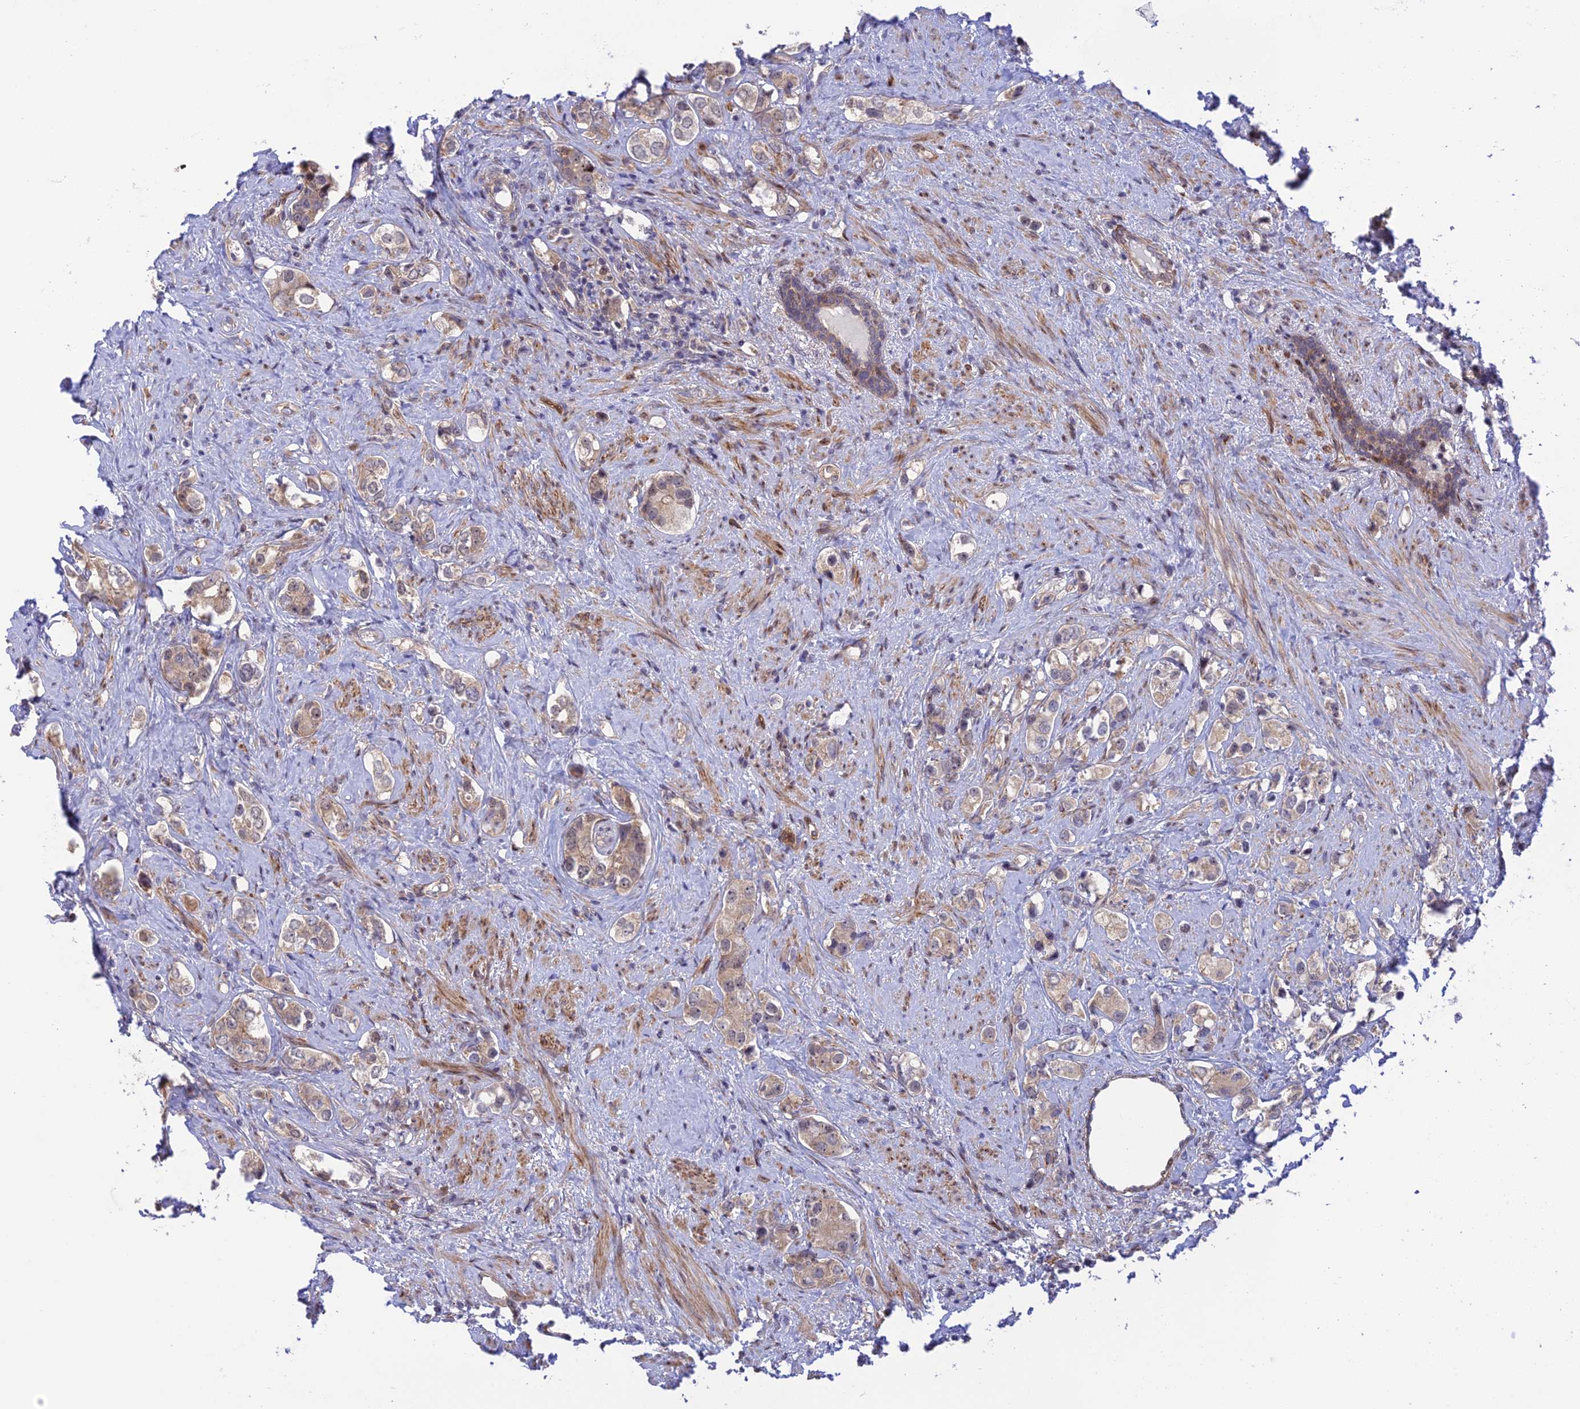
{"staining": {"intensity": "weak", "quantity": "25%-75%", "location": "nuclear"}, "tissue": "prostate cancer", "cell_type": "Tumor cells", "image_type": "cancer", "snomed": [{"axis": "morphology", "description": "Adenocarcinoma, High grade"}, {"axis": "topography", "description": "Prostate"}], "caption": "This histopathology image displays immunohistochemistry (IHC) staining of prostate cancer (adenocarcinoma (high-grade)), with low weak nuclear staining in about 25%-75% of tumor cells.", "gene": "ZNF584", "patient": {"sex": "male", "age": 63}}